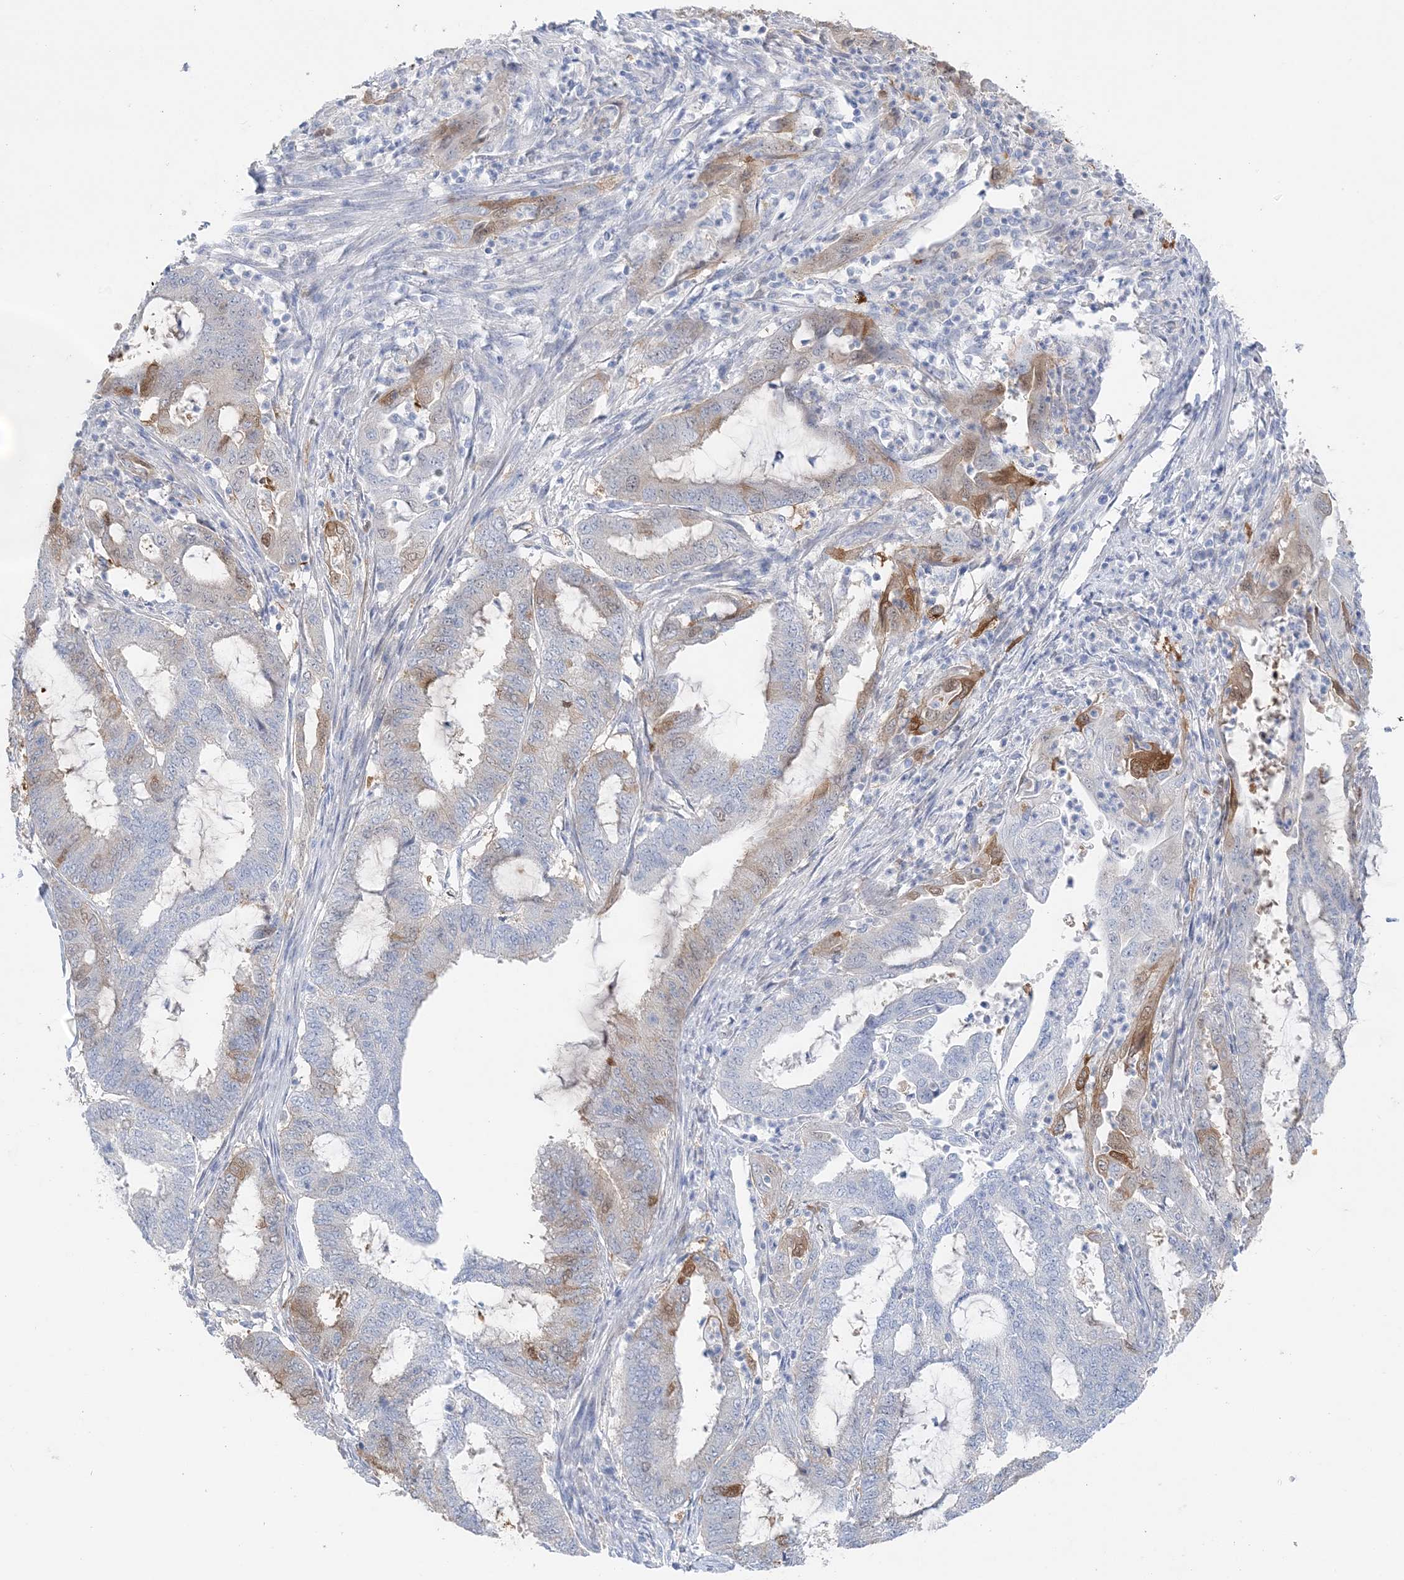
{"staining": {"intensity": "moderate", "quantity": "<25%", "location": "cytoplasmic/membranous"}, "tissue": "endometrial cancer", "cell_type": "Tumor cells", "image_type": "cancer", "snomed": [{"axis": "morphology", "description": "Adenocarcinoma, NOS"}, {"axis": "topography", "description": "Endometrium"}], "caption": "Immunohistochemistry (IHC) micrograph of neoplastic tissue: human adenocarcinoma (endometrial) stained using IHC displays low levels of moderate protein expression localized specifically in the cytoplasmic/membranous of tumor cells, appearing as a cytoplasmic/membranous brown color.", "gene": "HMGCS1", "patient": {"sex": "female", "age": 51}}